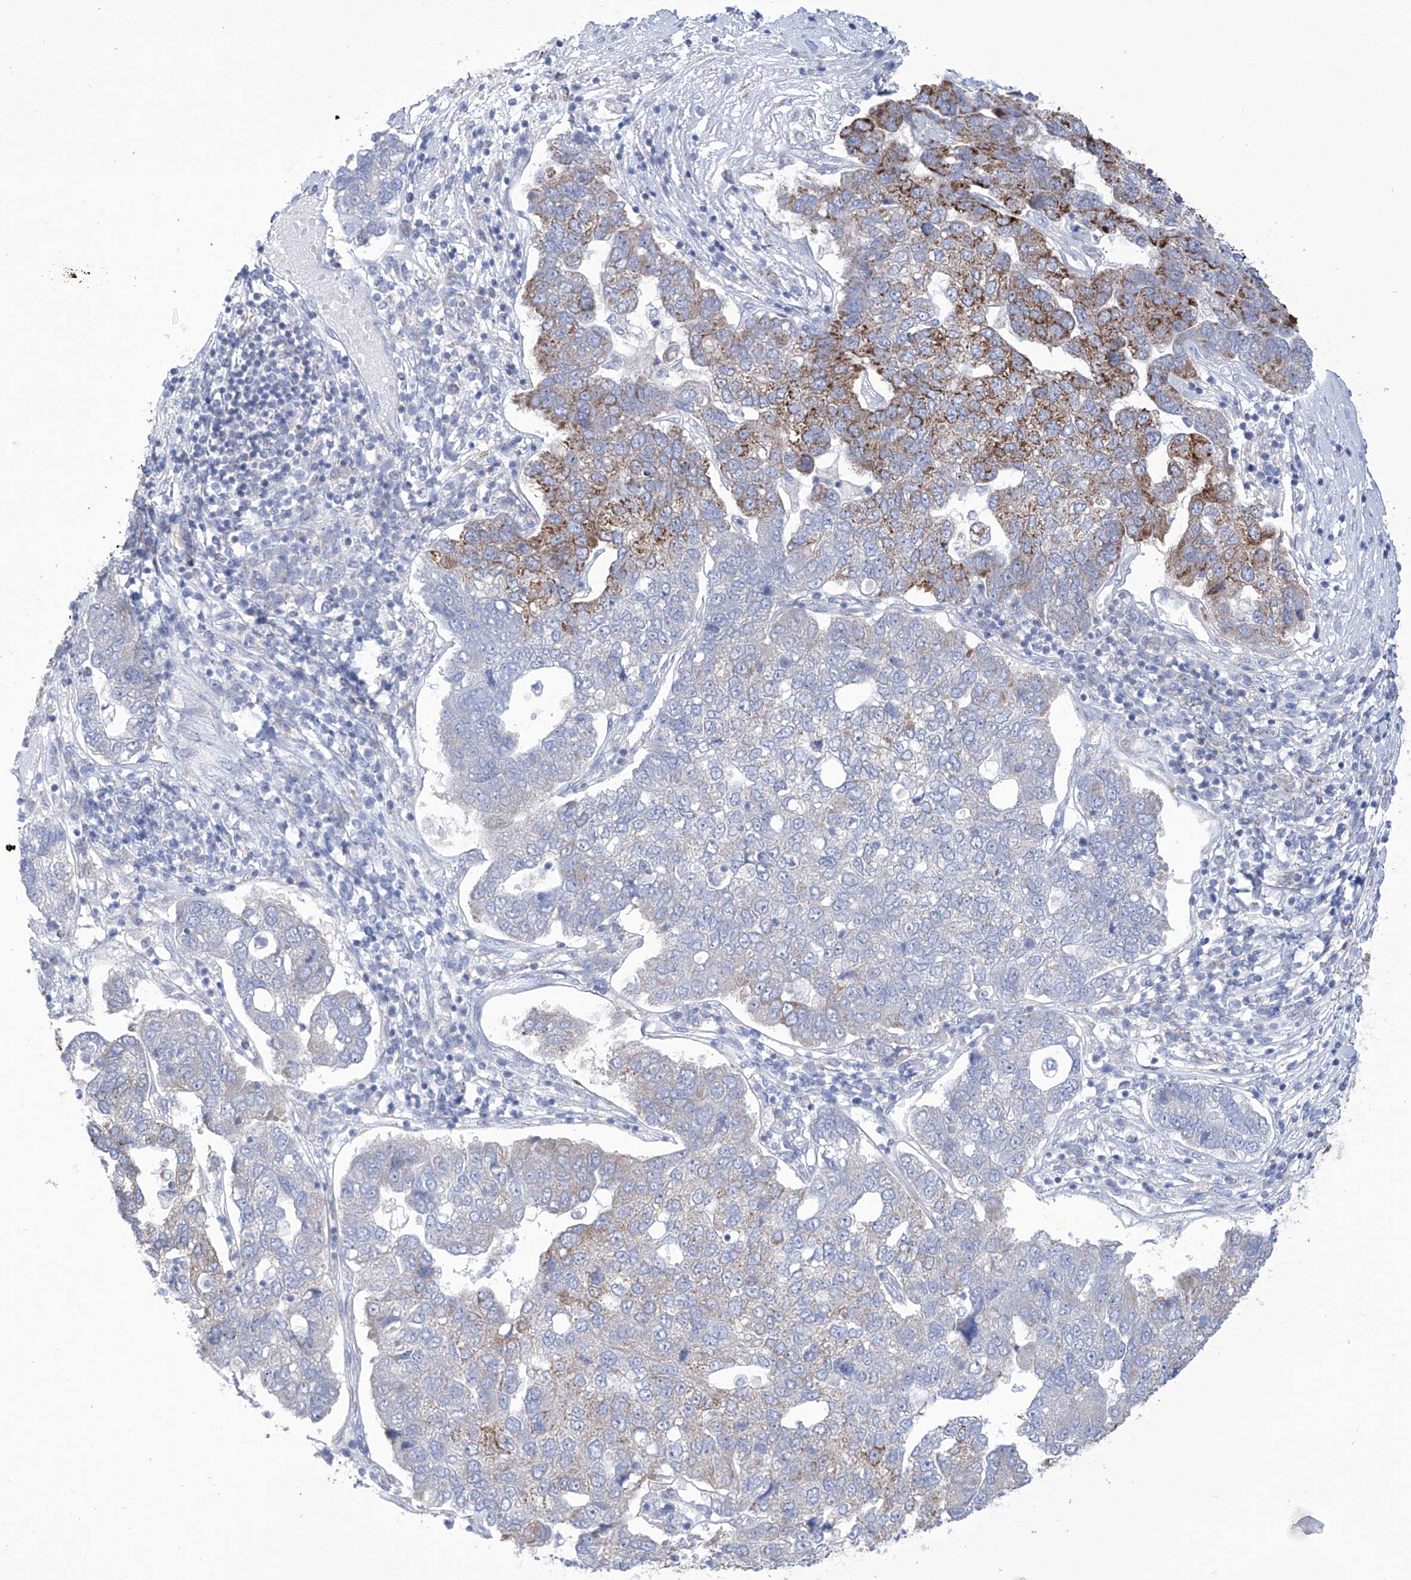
{"staining": {"intensity": "strong", "quantity": "<25%", "location": "cytoplasmic/membranous"}, "tissue": "pancreatic cancer", "cell_type": "Tumor cells", "image_type": "cancer", "snomed": [{"axis": "morphology", "description": "Adenocarcinoma, NOS"}, {"axis": "topography", "description": "Pancreas"}], "caption": "Pancreatic cancer tissue displays strong cytoplasmic/membranous staining in about <25% of tumor cells", "gene": "ALDH6A1", "patient": {"sex": "female", "age": 61}}